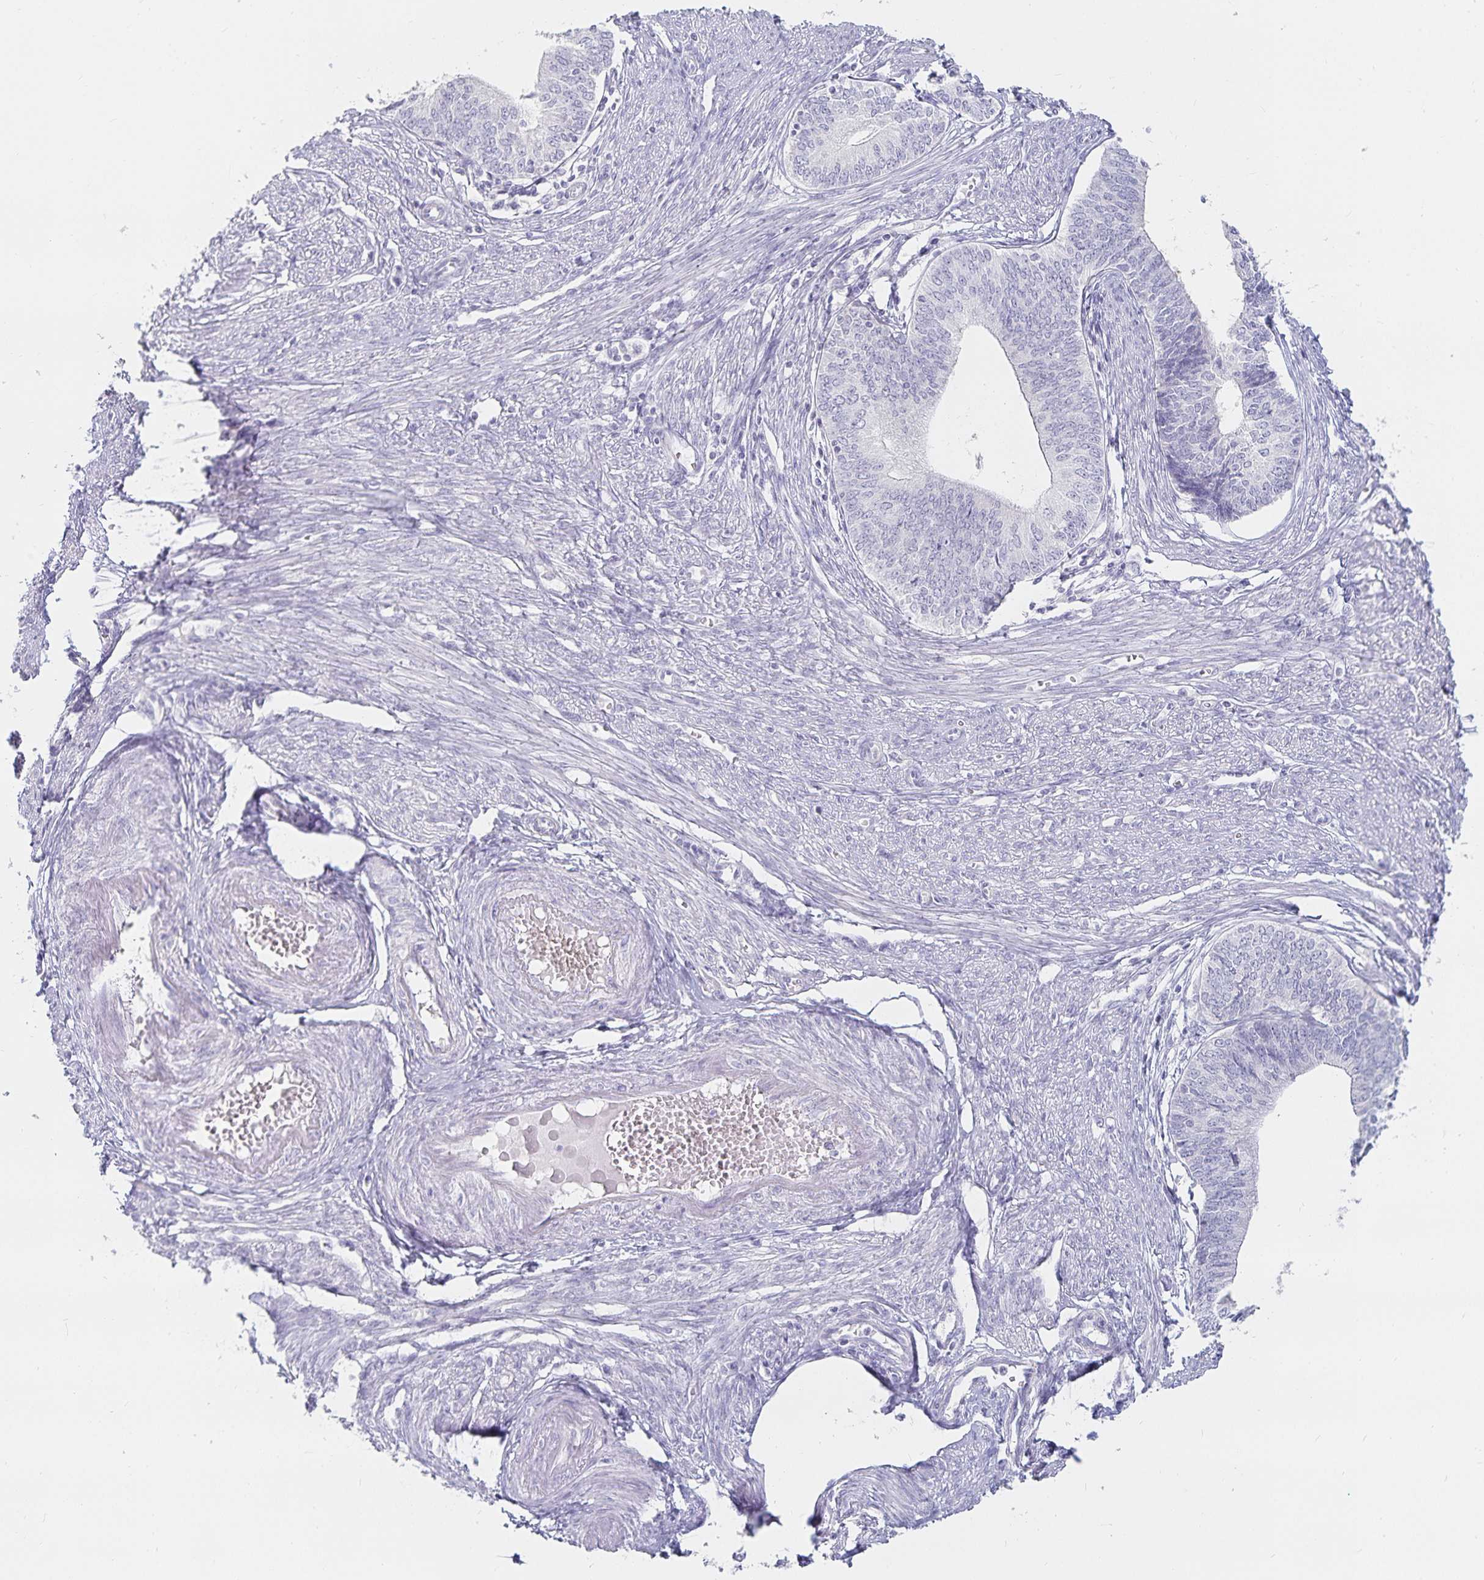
{"staining": {"intensity": "negative", "quantity": "none", "location": "none"}, "tissue": "endometrial cancer", "cell_type": "Tumor cells", "image_type": "cancer", "snomed": [{"axis": "morphology", "description": "Adenocarcinoma, NOS"}, {"axis": "topography", "description": "Endometrium"}], "caption": "The micrograph exhibits no staining of tumor cells in endometrial adenocarcinoma.", "gene": "SFTPA1", "patient": {"sex": "female", "age": 68}}